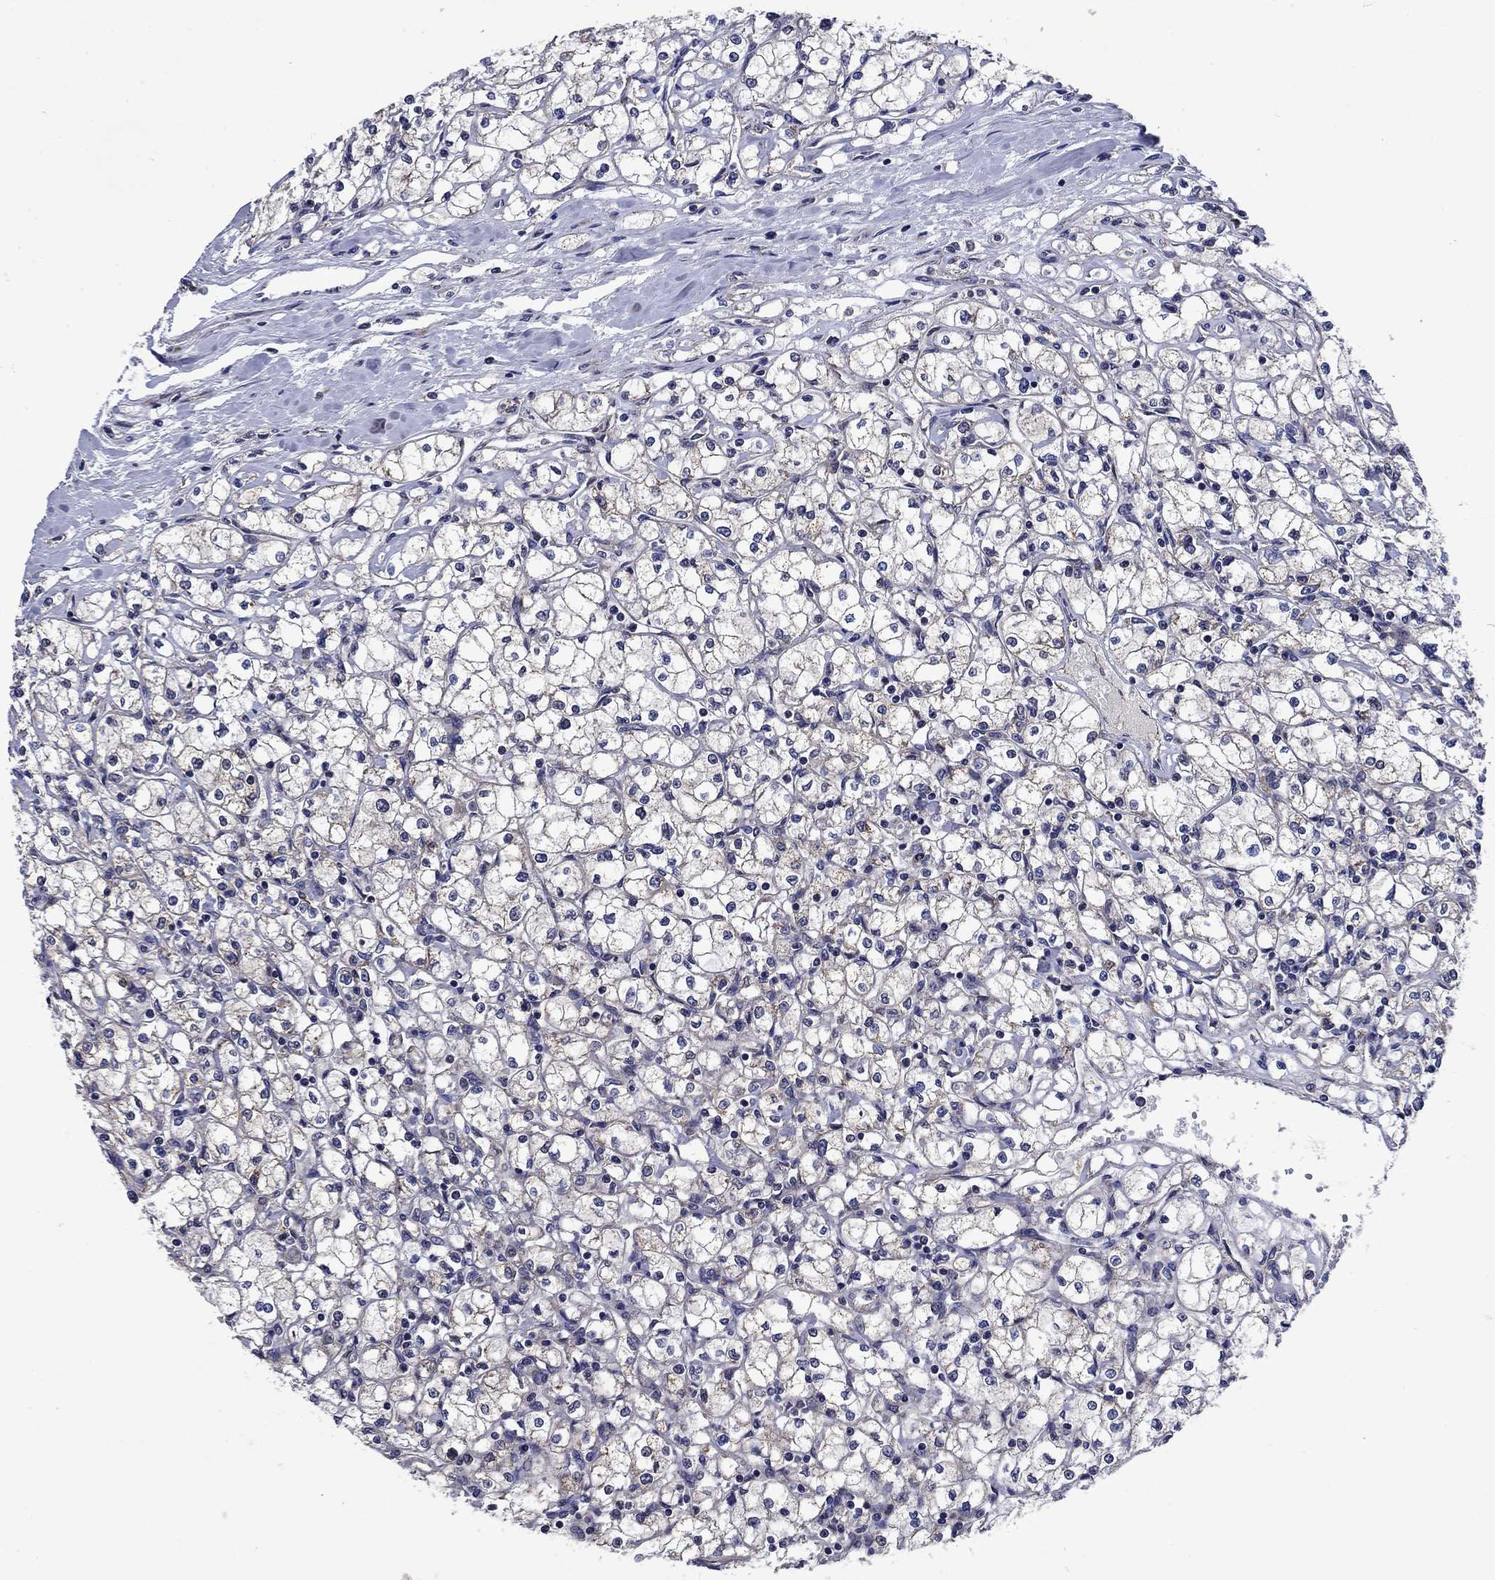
{"staining": {"intensity": "negative", "quantity": "none", "location": "none"}, "tissue": "renal cancer", "cell_type": "Tumor cells", "image_type": "cancer", "snomed": [{"axis": "morphology", "description": "Adenocarcinoma, NOS"}, {"axis": "topography", "description": "Kidney"}], "caption": "This is a micrograph of immunohistochemistry staining of adenocarcinoma (renal), which shows no staining in tumor cells.", "gene": "KIF22", "patient": {"sex": "male", "age": 67}}